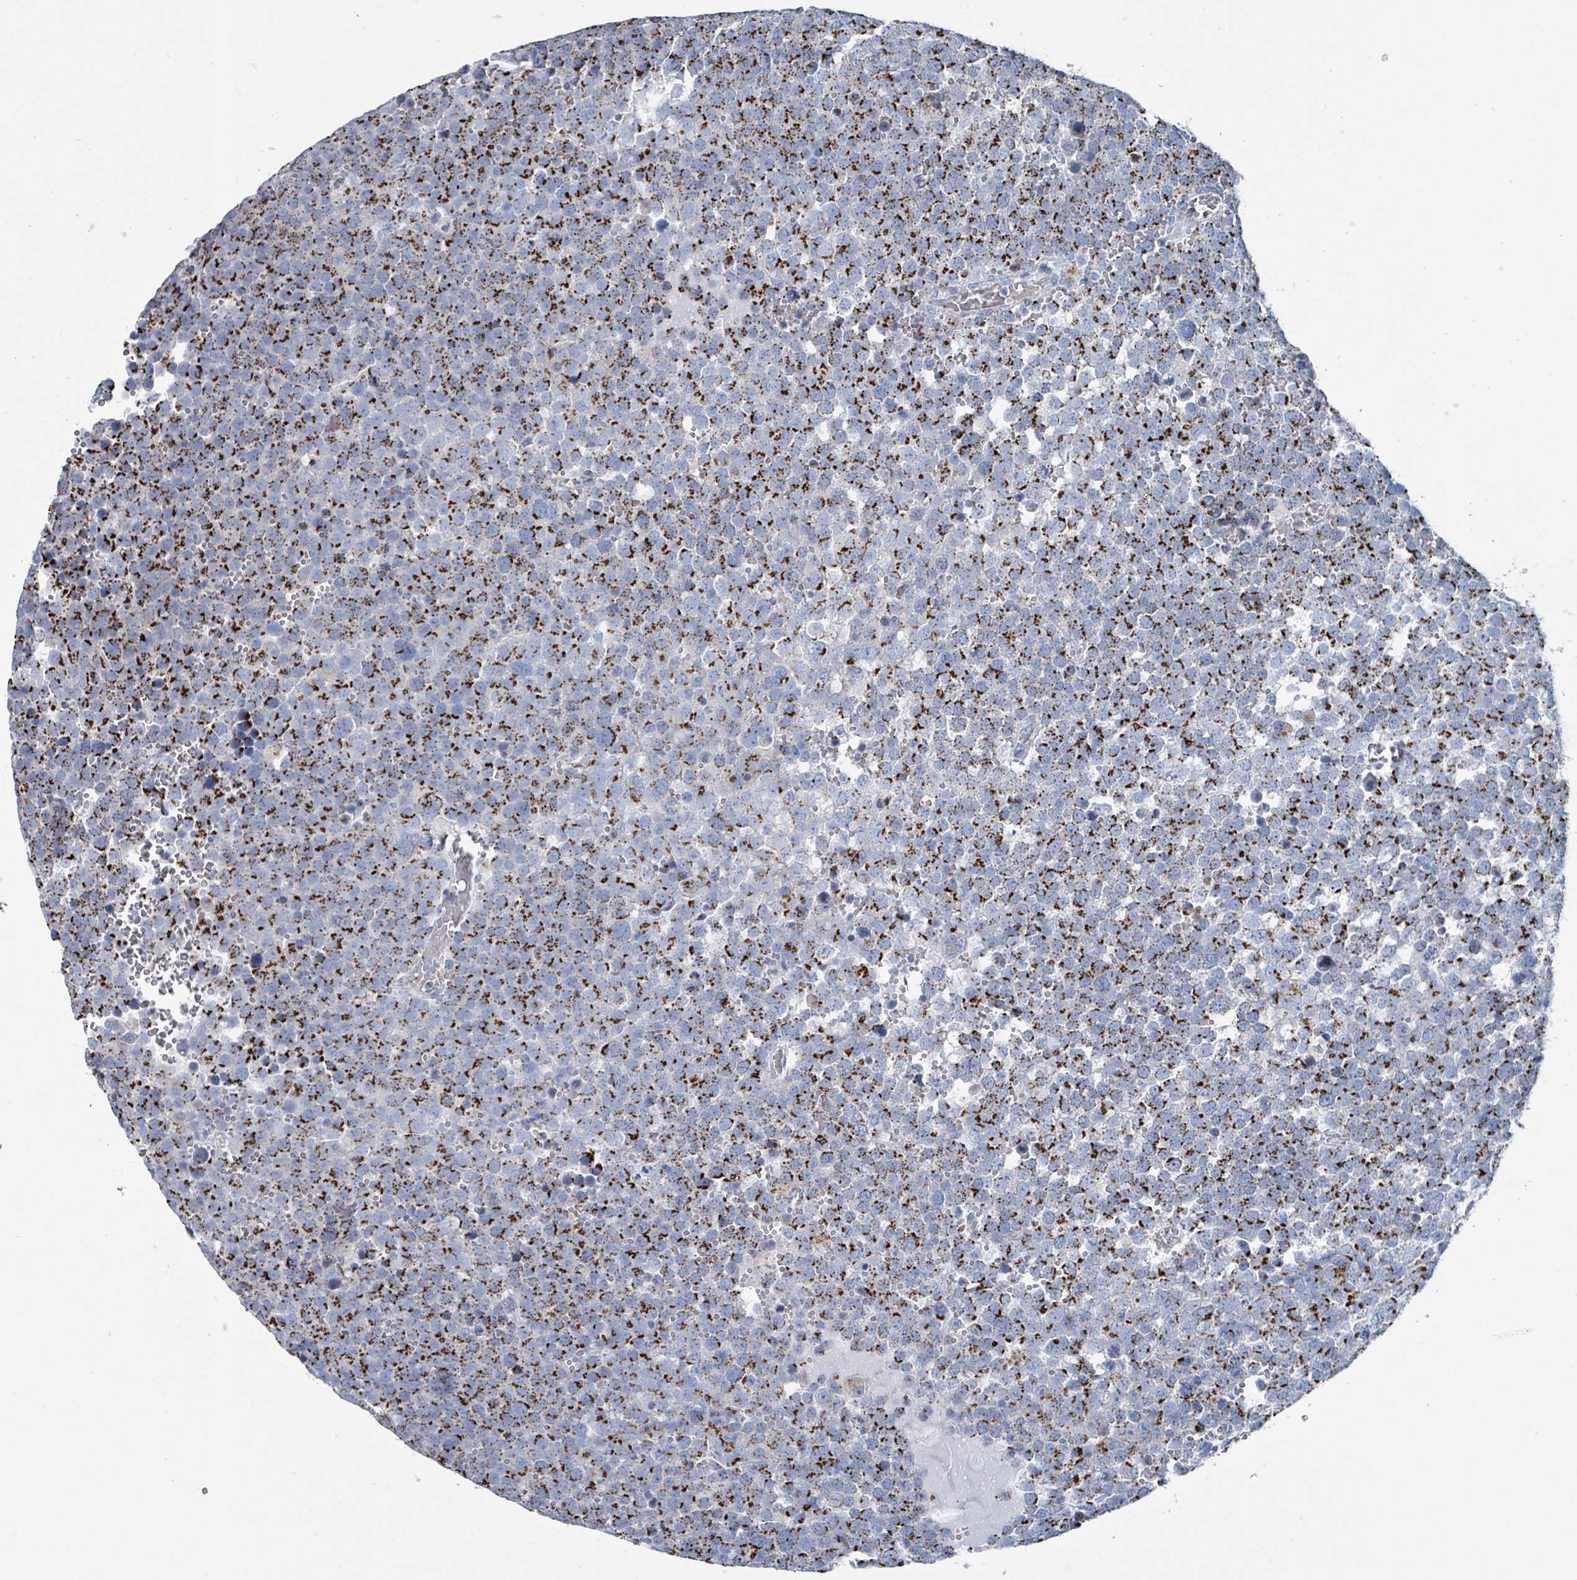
{"staining": {"intensity": "strong", "quantity": "25%-75%", "location": "cytoplasmic/membranous"}, "tissue": "testis cancer", "cell_type": "Tumor cells", "image_type": "cancer", "snomed": [{"axis": "morphology", "description": "Seminoma, NOS"}, {"axis": "topography", "description": "Testis"}], "caption": "Testis cancer stained with a protein marker exhibits strong staining in tumor cells.", "gene": "DCAF5", "patient": {"sex": "male", "age": 71}}